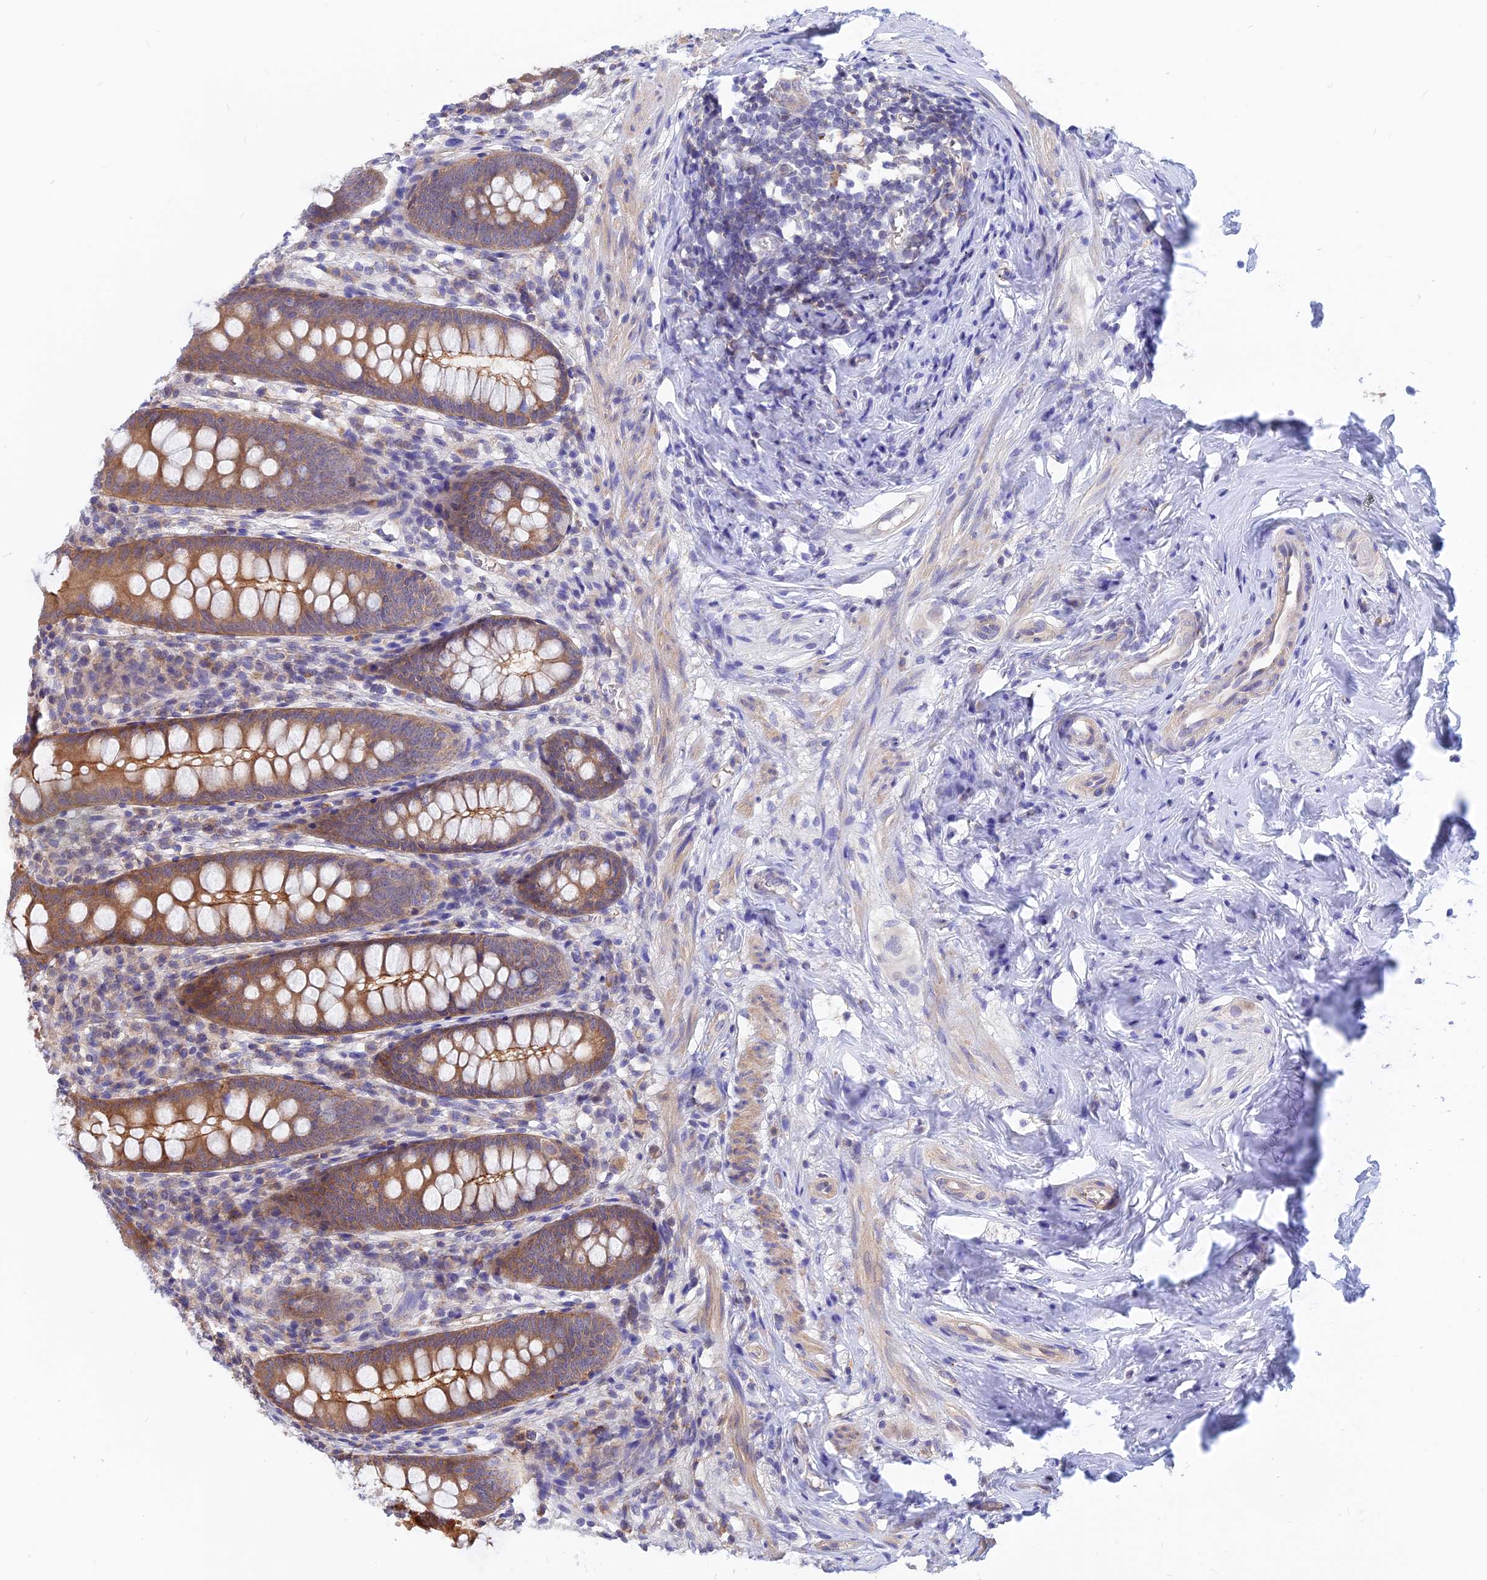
{"staining": {"intensity": "strong", "quantity": ">75%", "location": "cytoplasmic/membranous"}, "tissue": "appendix", "cell_type": "Glandular cells", "image_type": "normal", "snomed": [{"axis": "morphology", "description": "Normal tissue, NOS"}, {"axis": "topography", "description": "Appendix"}], "caption": "Glandular cells exhibit strong cytoplasmic/membranous expression in about >75% of cells in unremarkable appendix. The protein is shown in brown color, while the nuclei are stained blue.", "gene": "DNAJC16", "patient": {"sex": "female", "age": 51}}